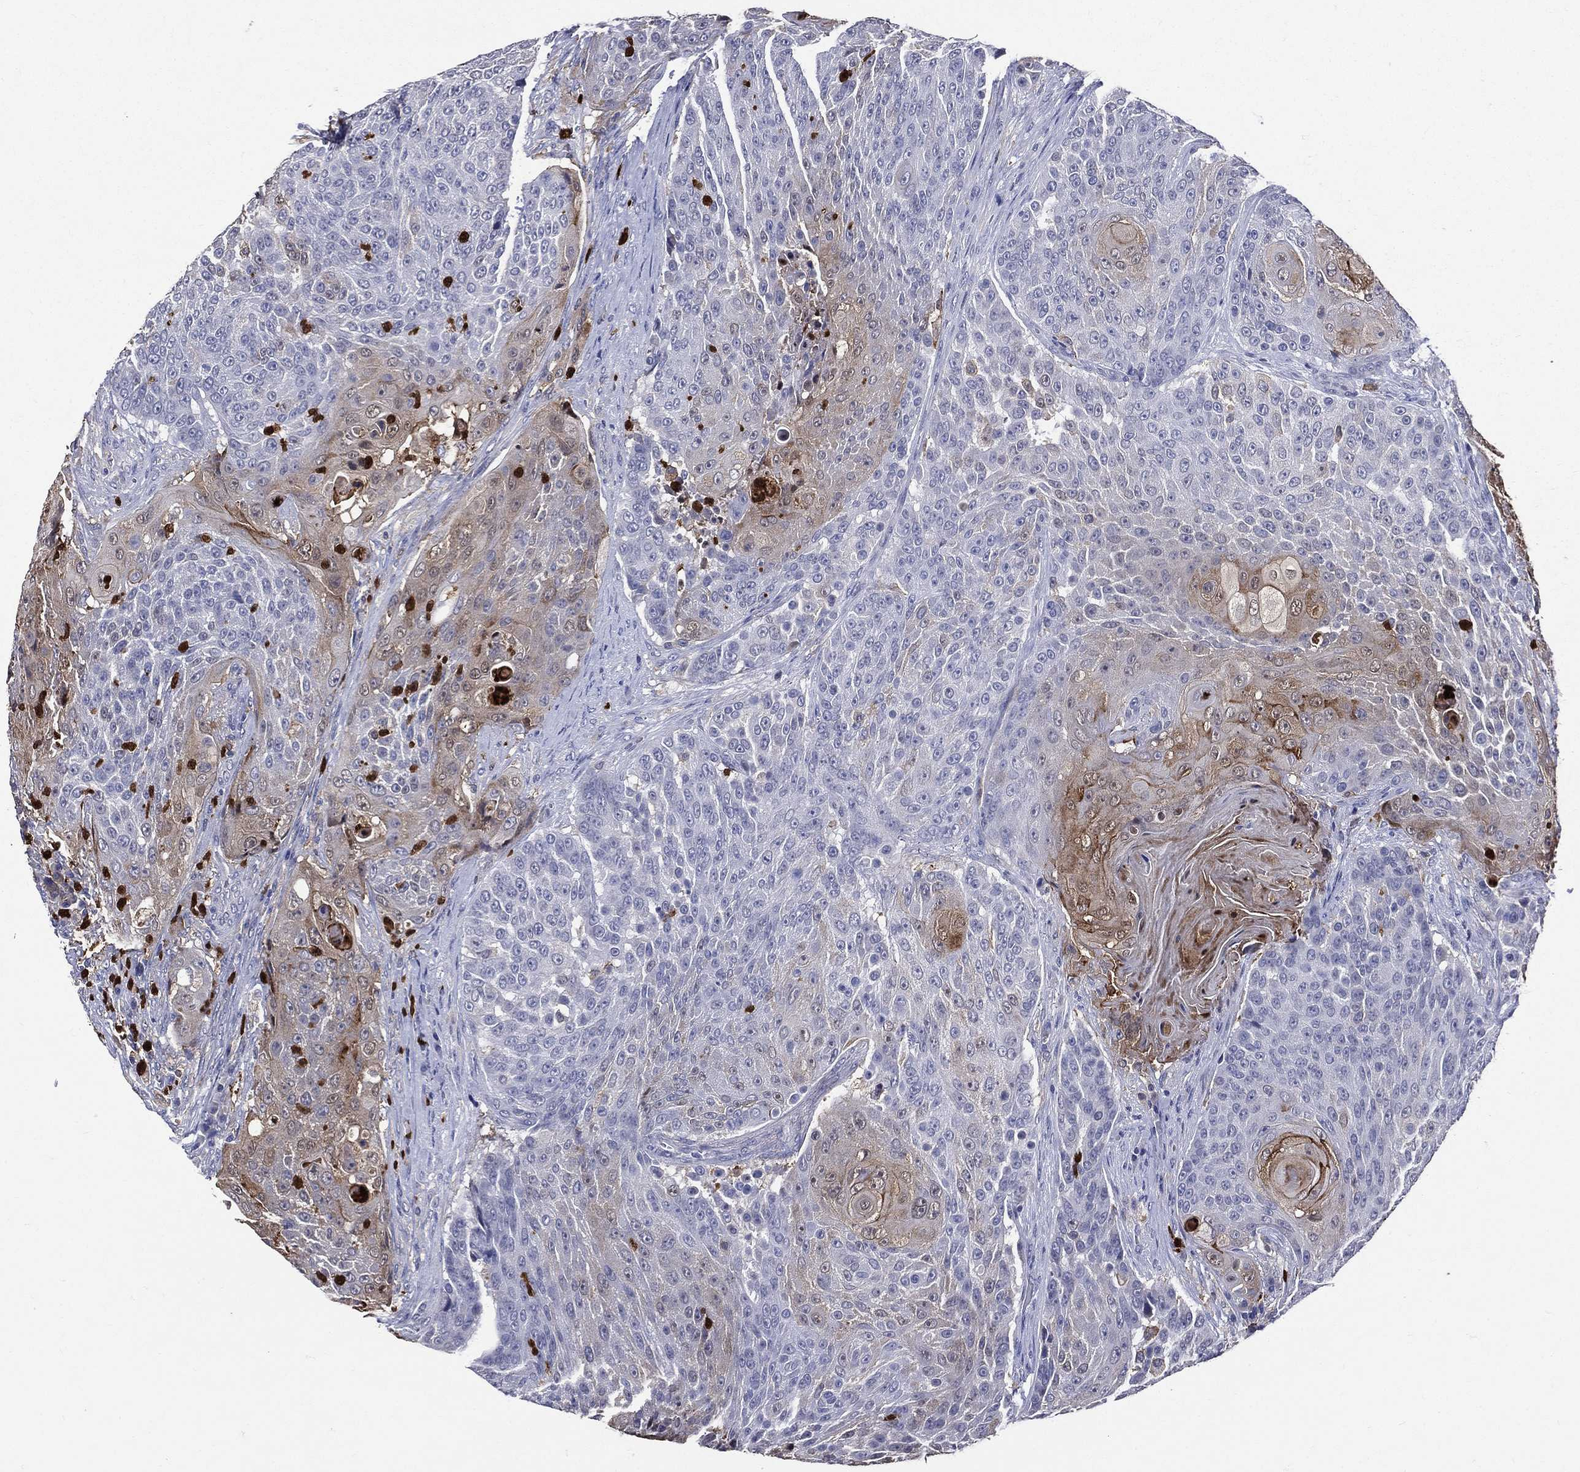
{"staining": {"intensity": "negative", "quantity": "none", "location": "none"}, "tissue": "urothelial cancer", "cell_type": "Tumor cells", "image_type": "cancer", "snomed": [{"axis": "morphology", "description": "Urothelial carcinoma, High grade"}, {"axis": "topography", "description": "Urinary bladder"}], "caption": "There is no significant positivity in tumor cells of urothelial cancer.", "gene": "GPR171", "patient": {"sex": "female", "age": 63}}